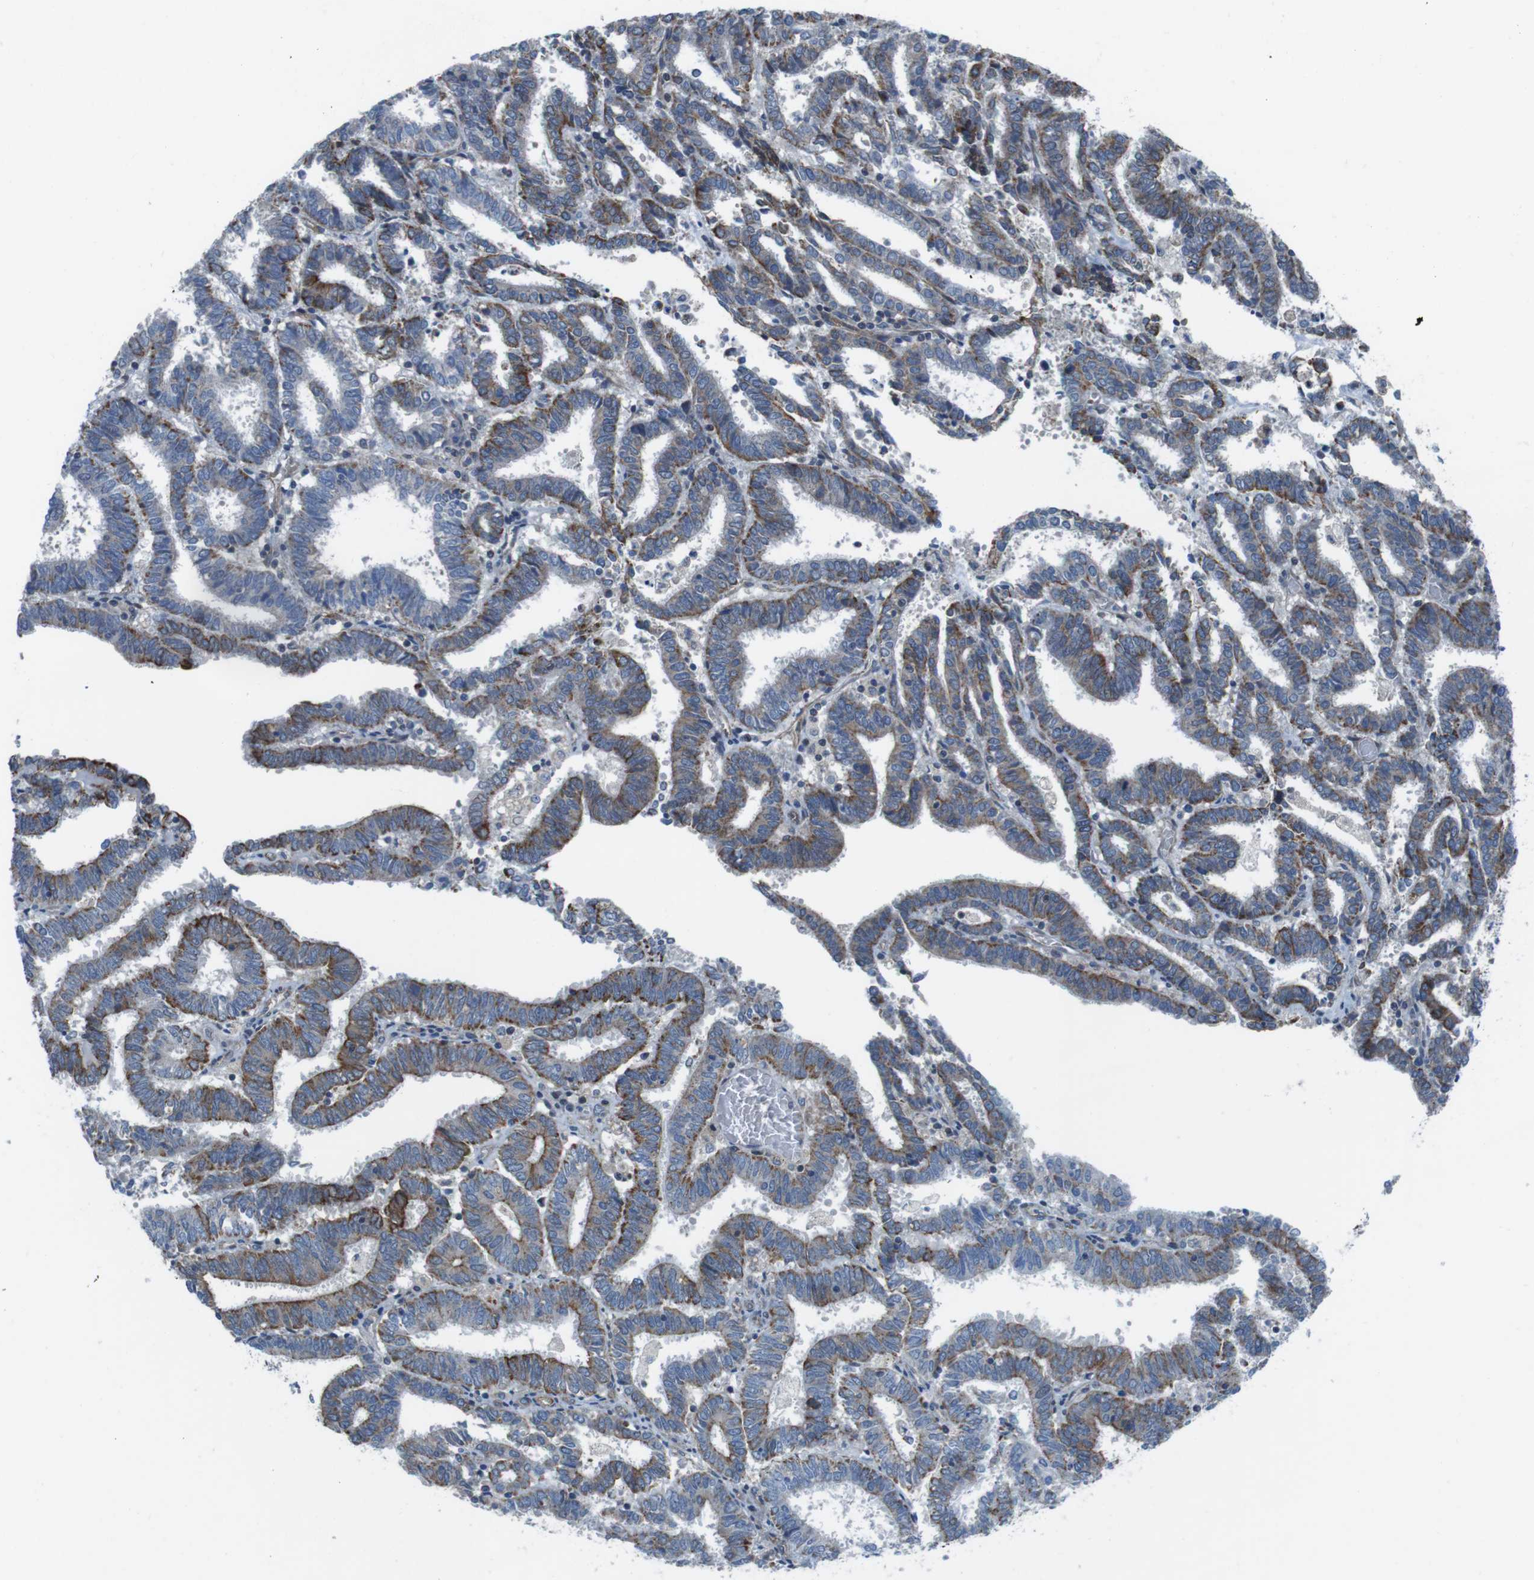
{"staining": {"intensity": "moderate", "quantity": ">75%", "location": "cytoplasmic/membranous"}, "tissue": "endometrial cancer", "cell_type": "Tumor cells", "image_type": "cancer", "snomed": [{"axis": "morphology", "description": "Adenocarcinoma, NOS"}, {"axis": "topography", "description": "Uterus"}], "caption": "DAB immunohistochemical staining of human adenocarcinoma (endometrial) demonstrates moderate cytoplasmic/membranous protein positivity in about >75% of tumor cells. (Stains: DAB in brown, nuclei in blue, Microscopy: brightfield microscopy at high magnification).", "gene": "FAM174B", "patient": {"sex": "female", "age": 83}}